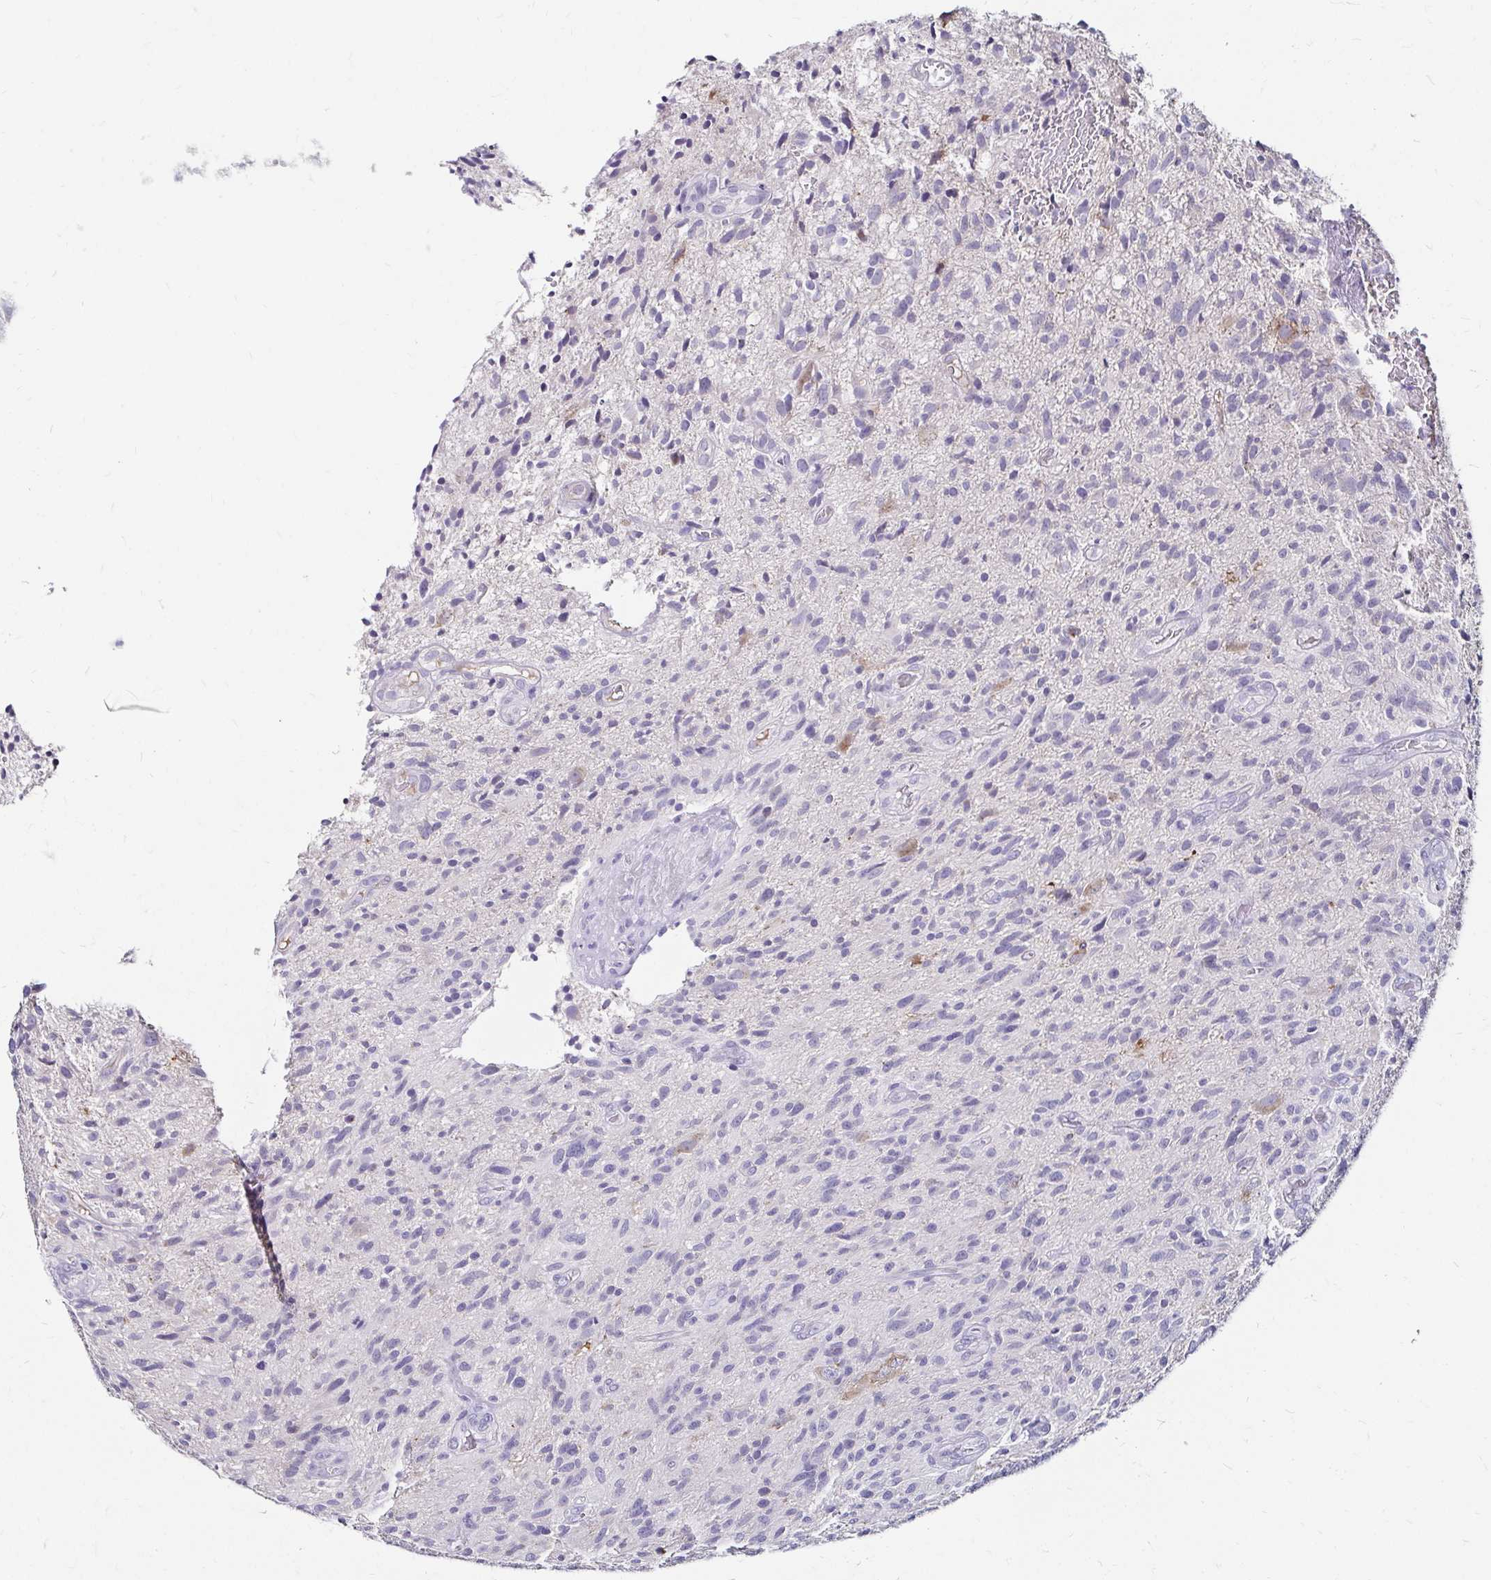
{"staining": {"intensity": "negative", "quantity": "none", "location": "none"}, "tissue": "glioma", "cell_type": "Tumor cells", "image_type": "cancer", "snomed": [{"axis": "morphology", "description": "Glioma, malignant, High grade"}, {"axis": "topography", "description": "Brain"}], "caption": "High-grade glioma (malignant) stained for a protein using IHC reveals no staining tumor cells.", "gene": "SCG3", "patient": {"sex": "male", "age": 75}}